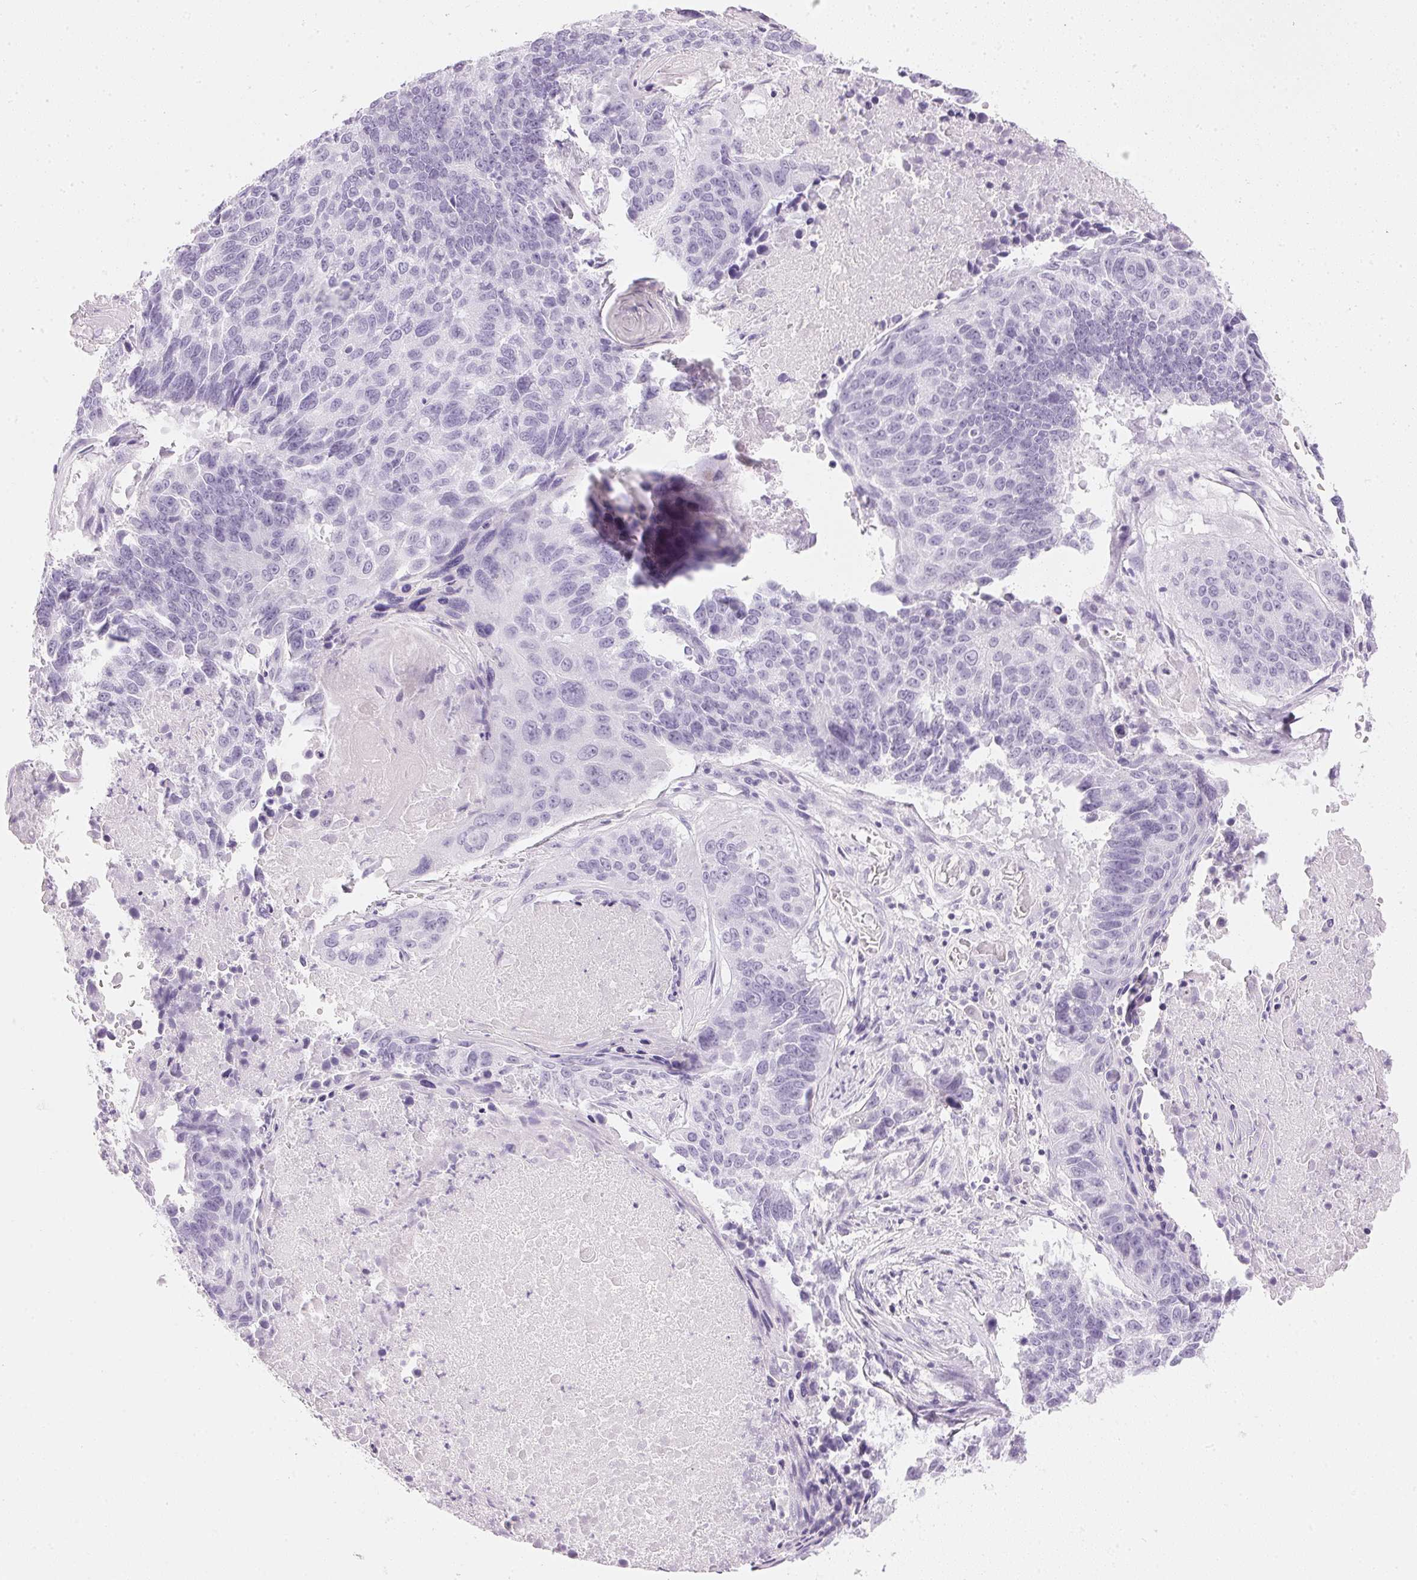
{"staining": {"intensity": "negative", "quantity": "none", "location": "none"}, "tissue": "lung cancer", "cell_type": "Tumor cells", "image_type": "cancer", "snomed": [{"axis": "morphology", "description": "Squamous cell carcinoma, NOS"}, {"axis": "topography", "description": "Lung"}], "caption": "There is no significant expression in tumor cells of lung cancer (squamous cell carcinoma).", "gene": "IGFBP1", "patient": {"sex": "male", "age": 73}}